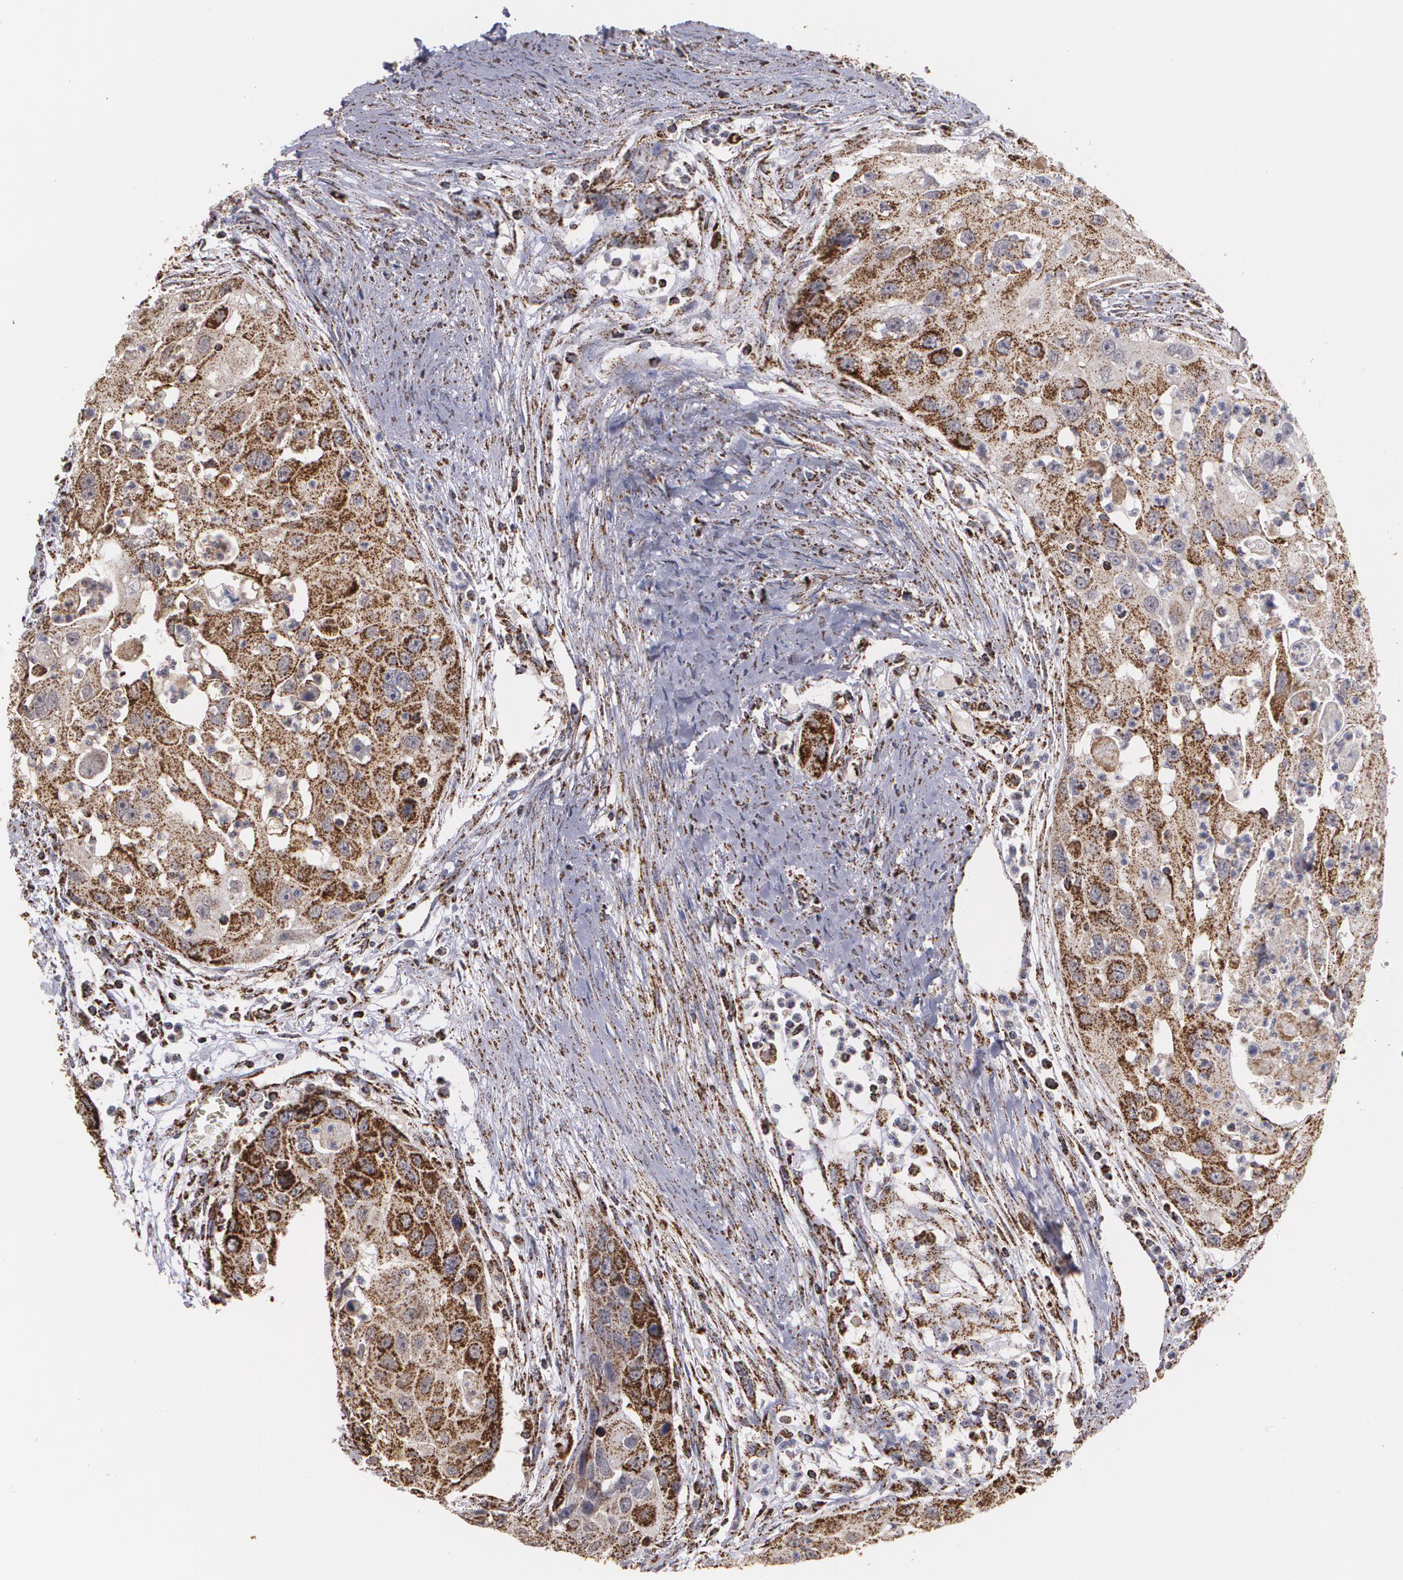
{"staining": {"intensity": "strong", "quantity": ">75%", "location": "cytoplasmic/membranous"}, "tissue": "head and neck cancer", "cell_type": "Tumor cells", "image_type": "cancer", "snomed": [{"axis": "morphology", "description": "Squamous cell carcinoma, NOS"}, {"axis": "topography", "description": "Head-Neck"}], "caption": "IHC histopathology image of human squamous cell carcinoma (head and neck) stained for a protein (brown), which reveals high levels of strong cytoplasmic/membranous positivity in approximately >75% of tumor cells.", "gene": "HSPD1", "patient": {"sex": "male", "age": 64}}